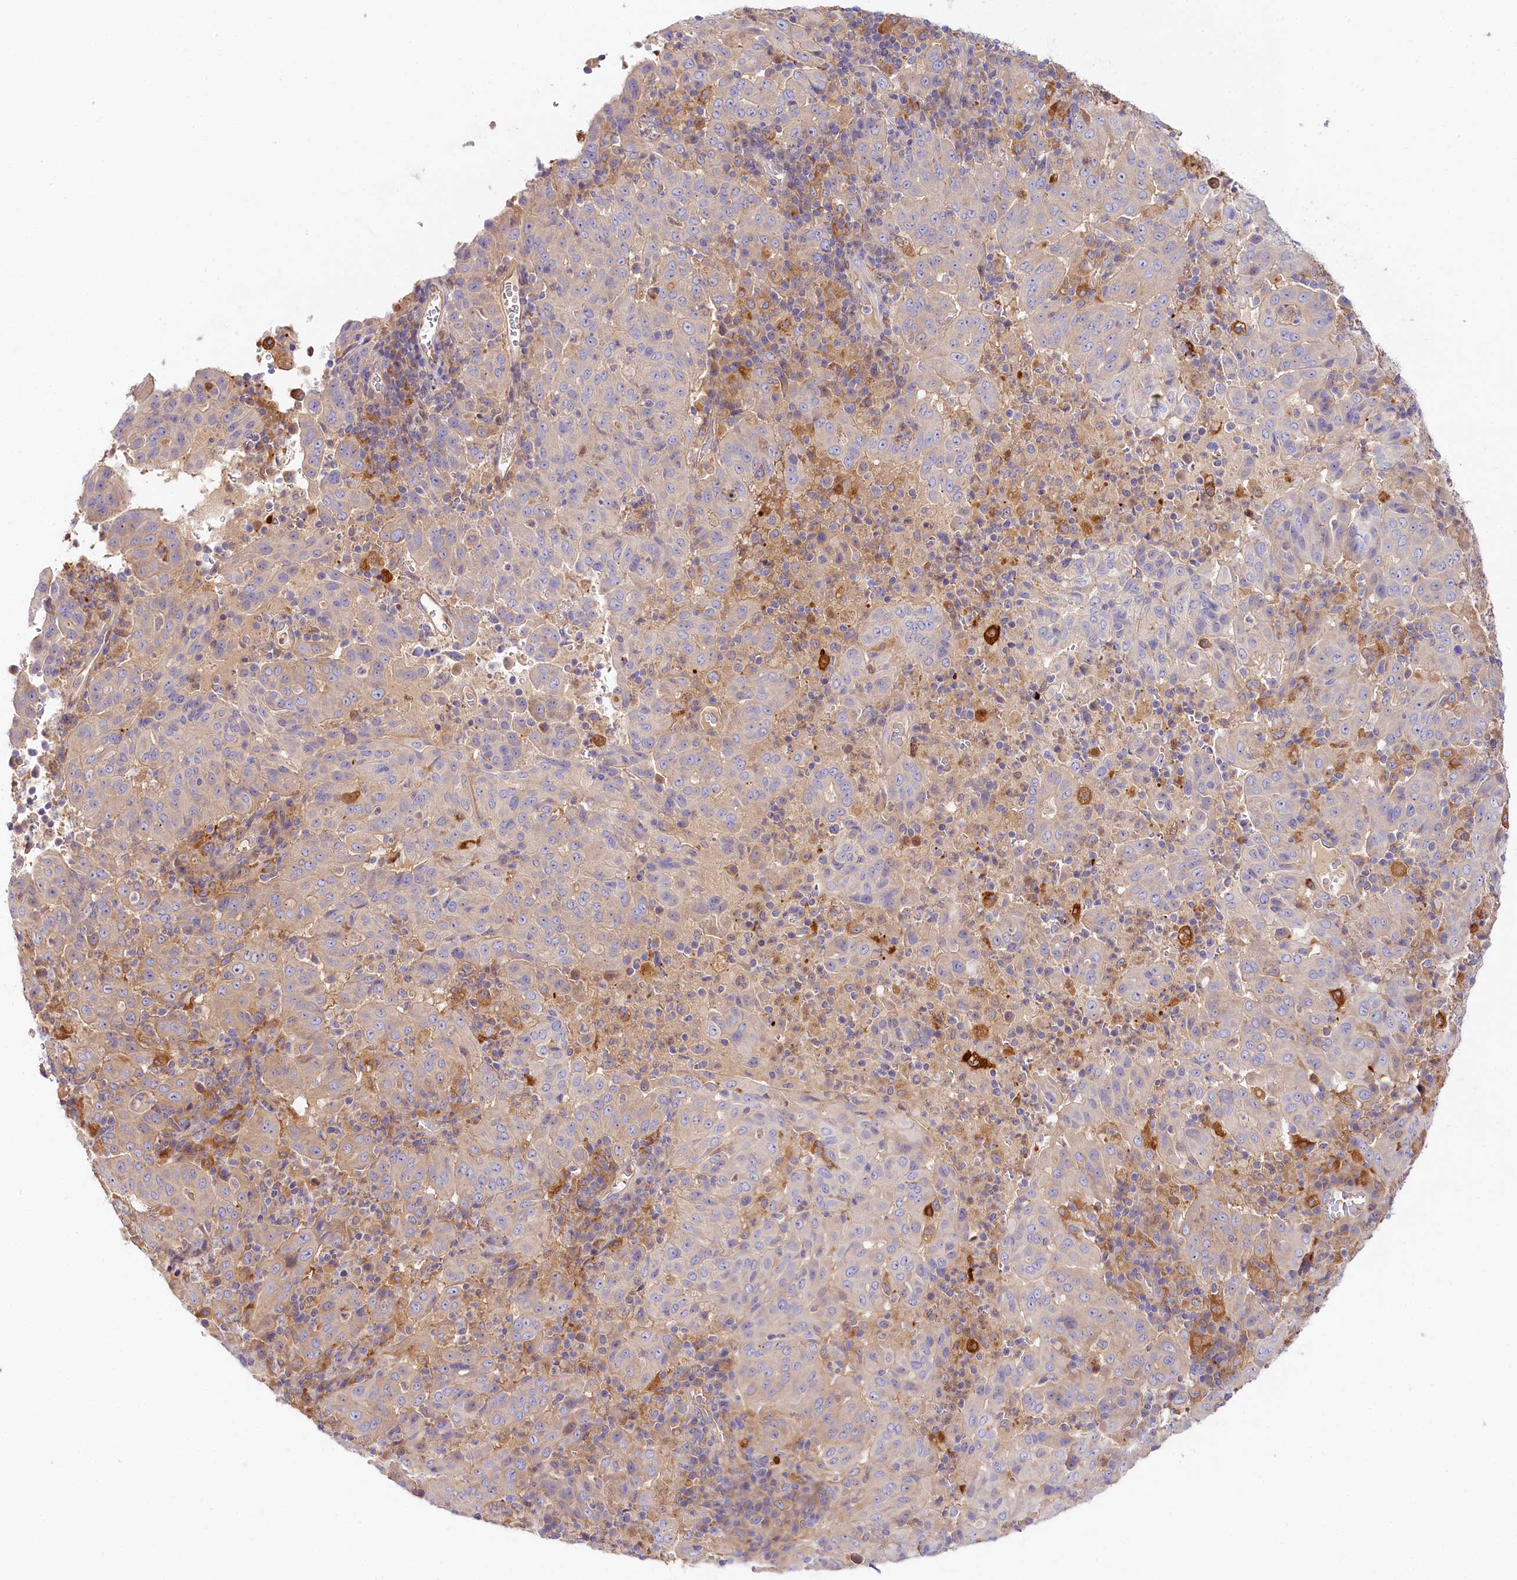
{"staining": {"intensity": "negative", "quantity": "none", "location": "none"}, "tissue": "pancreatic cancer", "cell_type": "Tumor cells", "image_type": "cancer", "snomed": [{"axis": "morphology", "description": "Adenocarcinoma, NOS"}, {"axis": "topography", "description": "Pancreas"}], "caption": "Tumor cells are negative for protein expression in human pancreatic cancer (adenocarcinoma).", "gene": "KATNB1", "patient": {"sex": "male", "age": 63}}